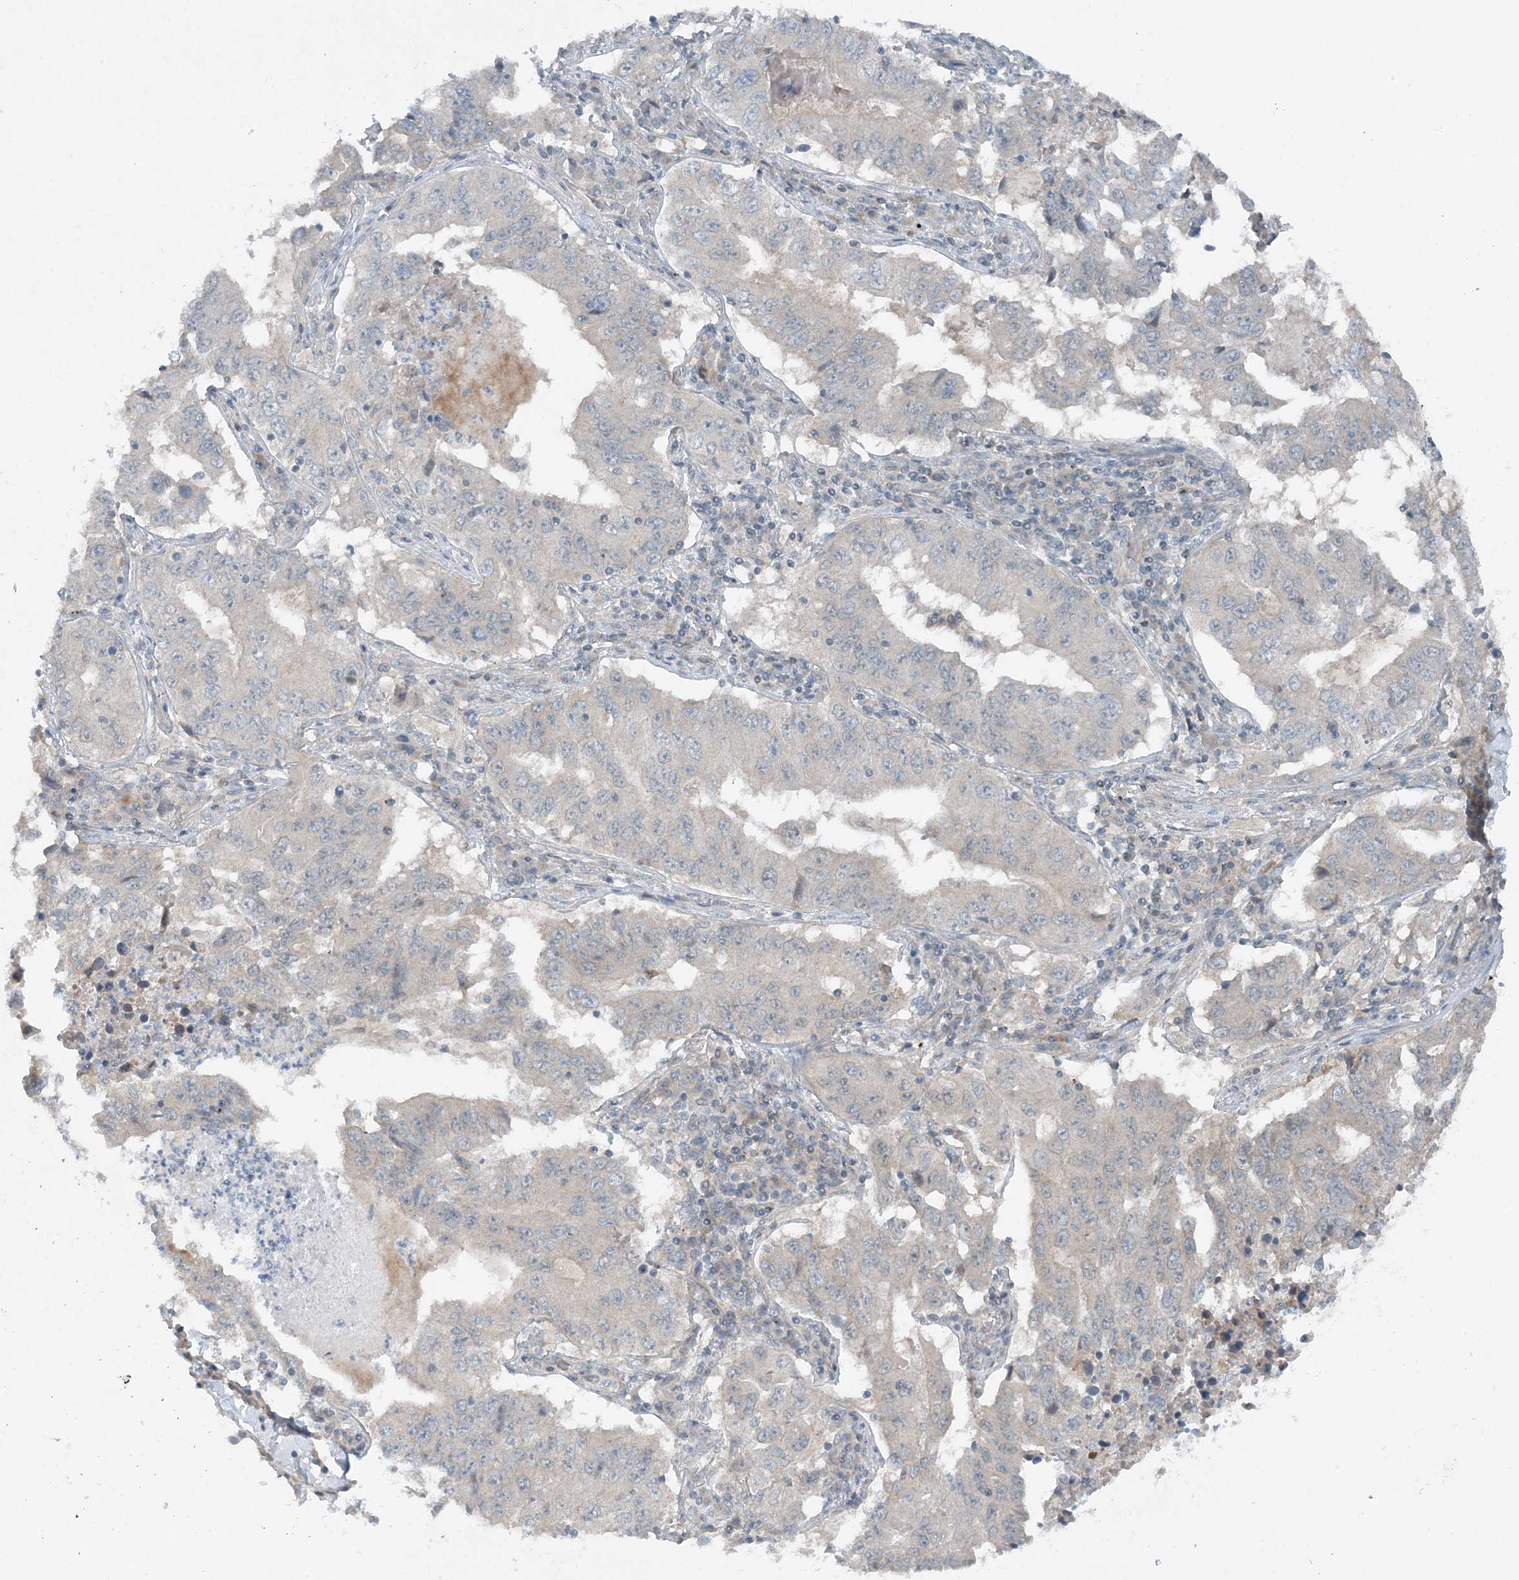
{"staining": {"intensity": "negative", "quantity": "none", "location": "none"}, "tissue": "lung cancer", "cell_type": "Tumor cells", "image_type": "cancer", "snomed": [{"axis": "morphology", "description": "Adenocarcinoma, NOS"}, {"axis": "topography", "description": "Lung"}], "caption": "Protein analysis of lung adenocarcinoma displays no significant staining in tumor cells.", "gene": "MITD1", "patient": {"sex": "female", "age": 51}}